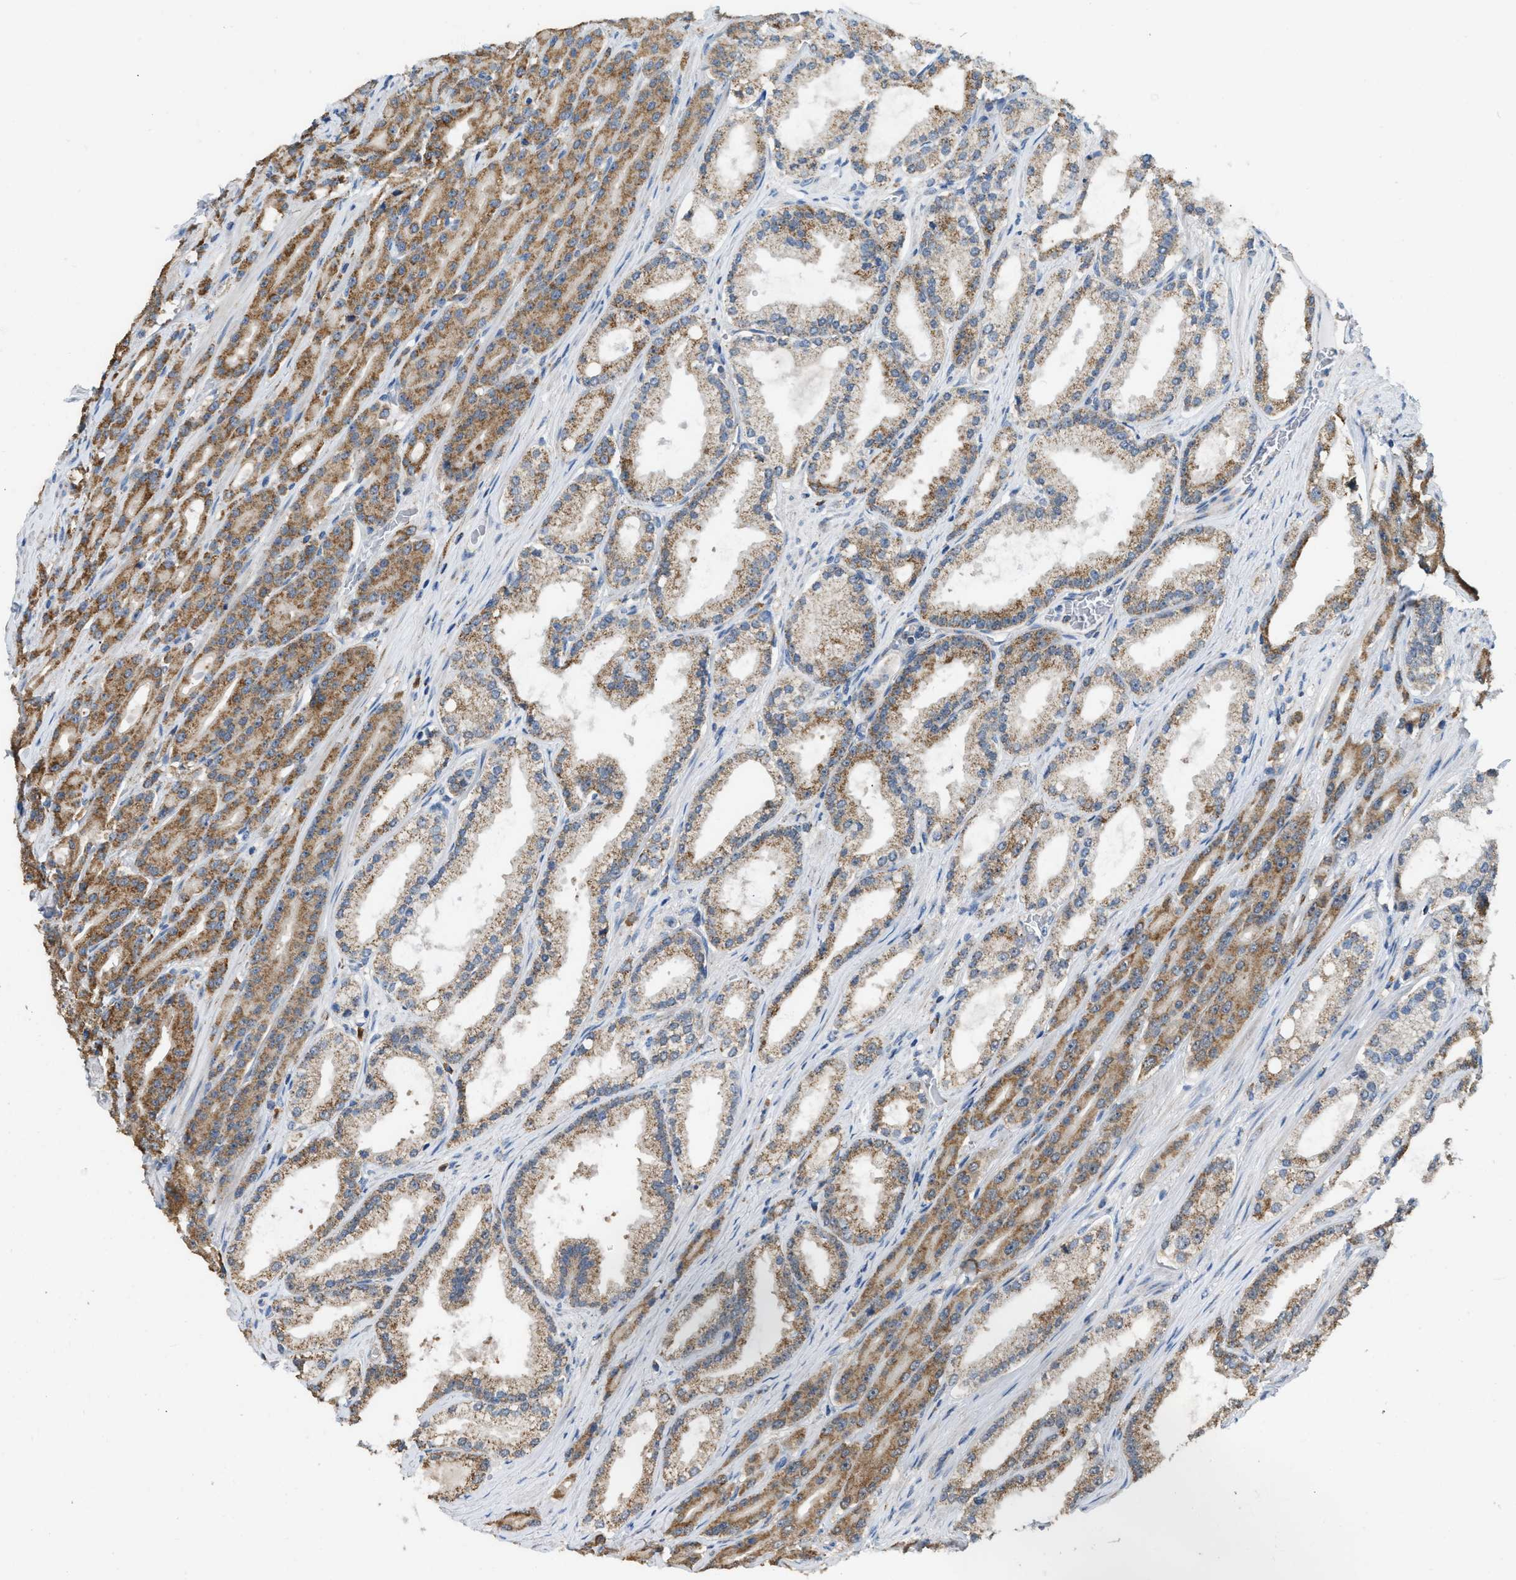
{"staining": {"intensity": "moderate", "quantity": ">75%", "location": "cytoplasmic/membranous"}, "tissue": "prostate cancer", "cell_type": "Tumor cells", "image_type": "cancer", "snomed": [{"axis": "morphology", "description": "Adenocarcinoma, High grade"}, {"axis": "topography", "description": "Prostate"}], "caption": "The histopathology image reveals immunohistochemical staining of high-grade adenocarcinoma (prostate). There is moderate cytoplasmic/membranous staining is seen in approximately >75% of tumor cells.", "gene": "ETFB", "patient": {"sex": "male", "age": 71}}